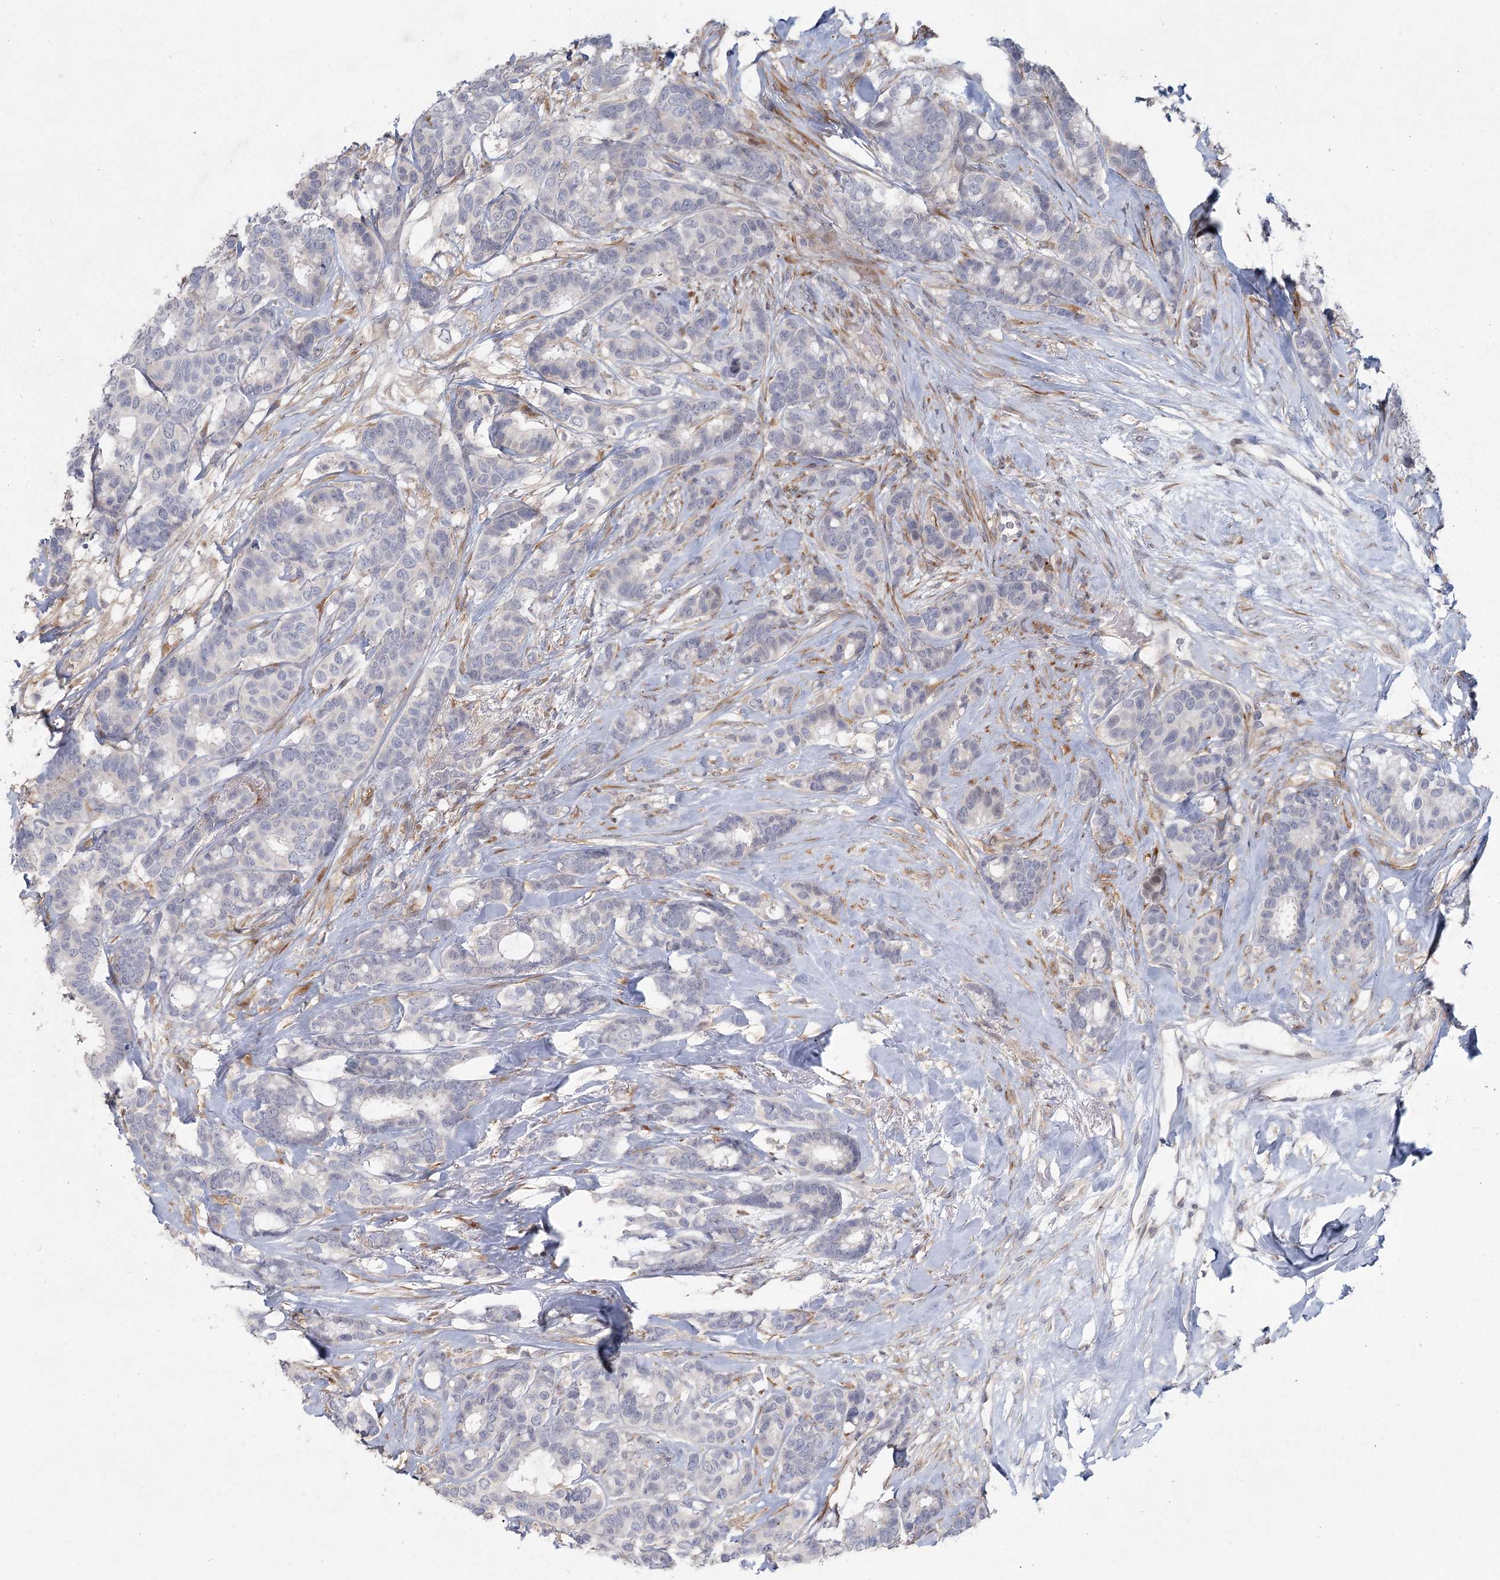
{"staining": {"intensity": "negative", "quantity": "none", "location": "none"}, "tissue": "breast cancer", "cell_type": "Tumor cells", "image_type": "cancer", "snomed": [{"axis": "morphology", "description": "Duct carcinoma"}, {"axis": "topography", "description": "Breast"}], "caption": "Human breast cancer stained for a protein using immunohistochemistry demonstrates no staining in tumor cells.", "gene": "FAM110C", "patient": {"sex": "female", "age": 87}}